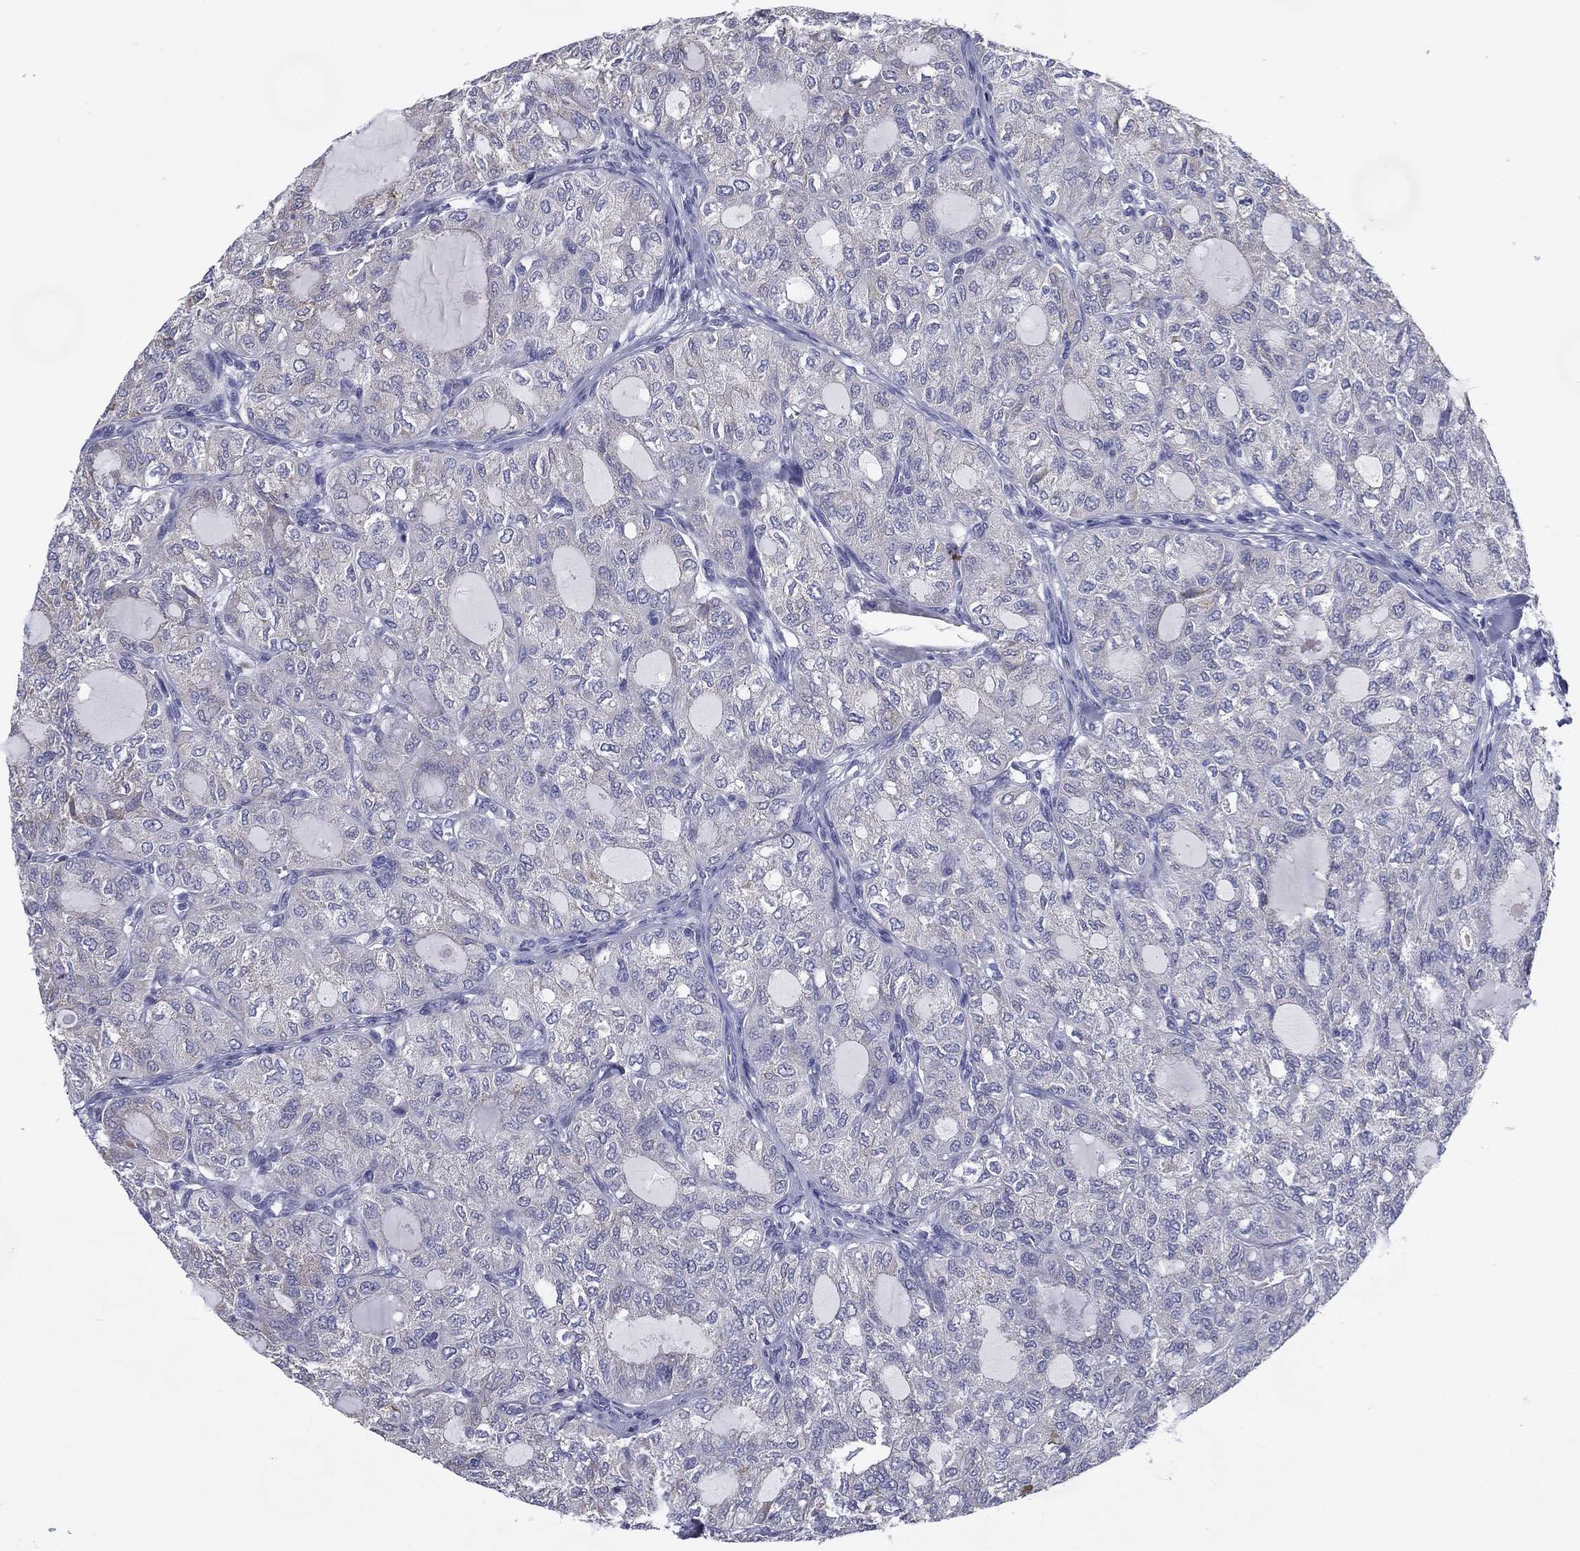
{"staining": {"intensity": "negative", "quantity": "none", "location": "none"}, "tissue": "thyroid cancer", "cell_type": "Tumor cells", "image_type": "cancer", "snomed": [{"axis": "morphology", "description": "Follicular adenoma carcinoma, NOS"}, {"axis": "topography", "description": "Thyroid gland"}], "caption": "IHC histopathology image of follicular adenoma carcinoma (thyroid) stained for a protein (brown), which reveals no positivity in tumor cells.", "gene": "C19orf18", "patient": {"sex": "male", "age": 75}}